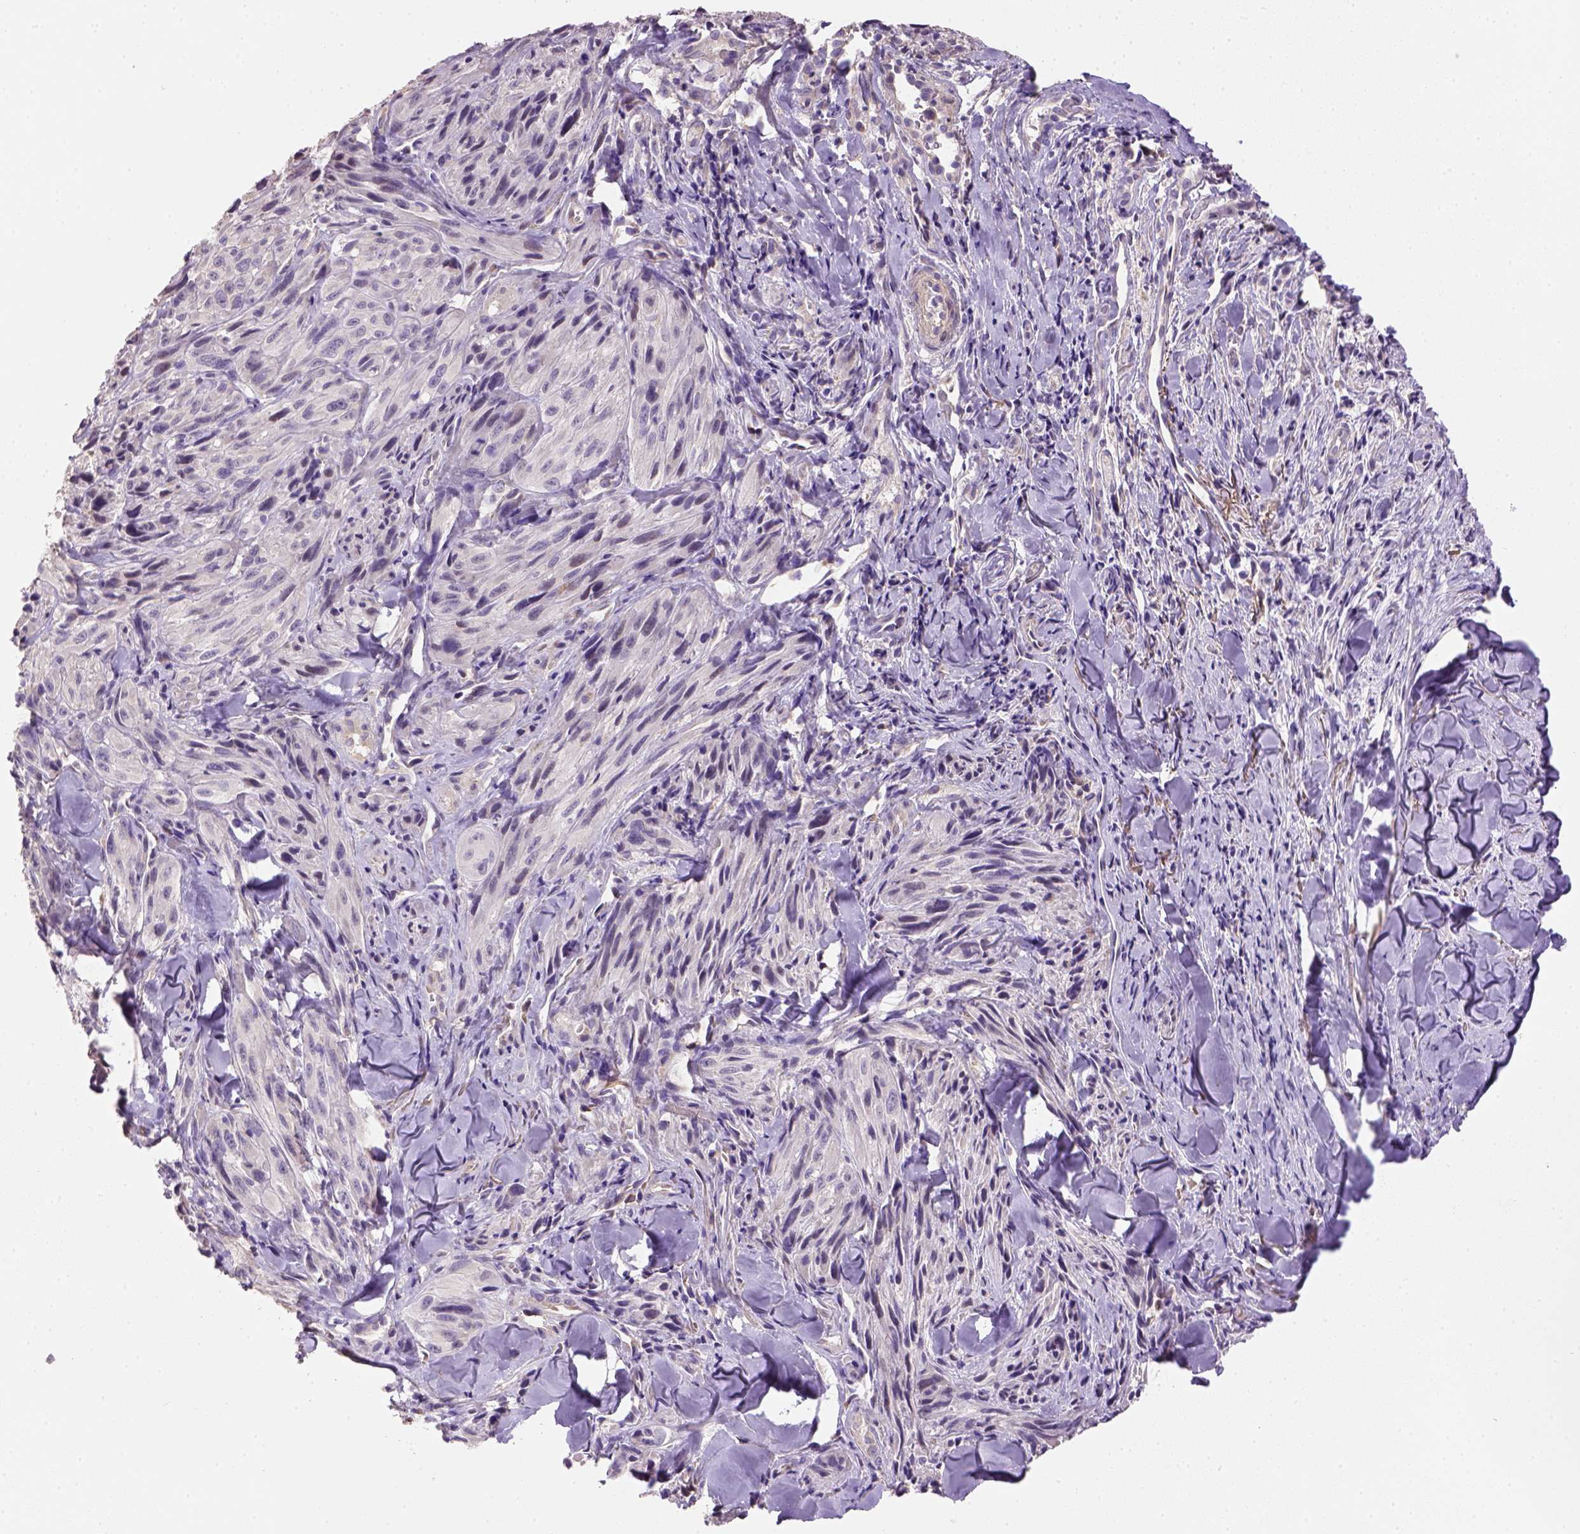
{"staining": {"intensity": "negative", "quantity": "none", "location": "none"}, "tissue": "melanoma", "cell_type": "Tumor cells", "image_type": "cancer", "snomed": [{"axis": "morphology", "description": "Malignant melanoma, NOS"}, {"axis": "topography", "description": "Skin"}], "caption": "This image is of malignant melanoma stained with immunohistochemistry to label a protein in brown with the nuclei are counter-stained blue. There is no expression in tumor cells.", "gene": "HTRA1", "patient": {"sex": "male", "age": 67}}